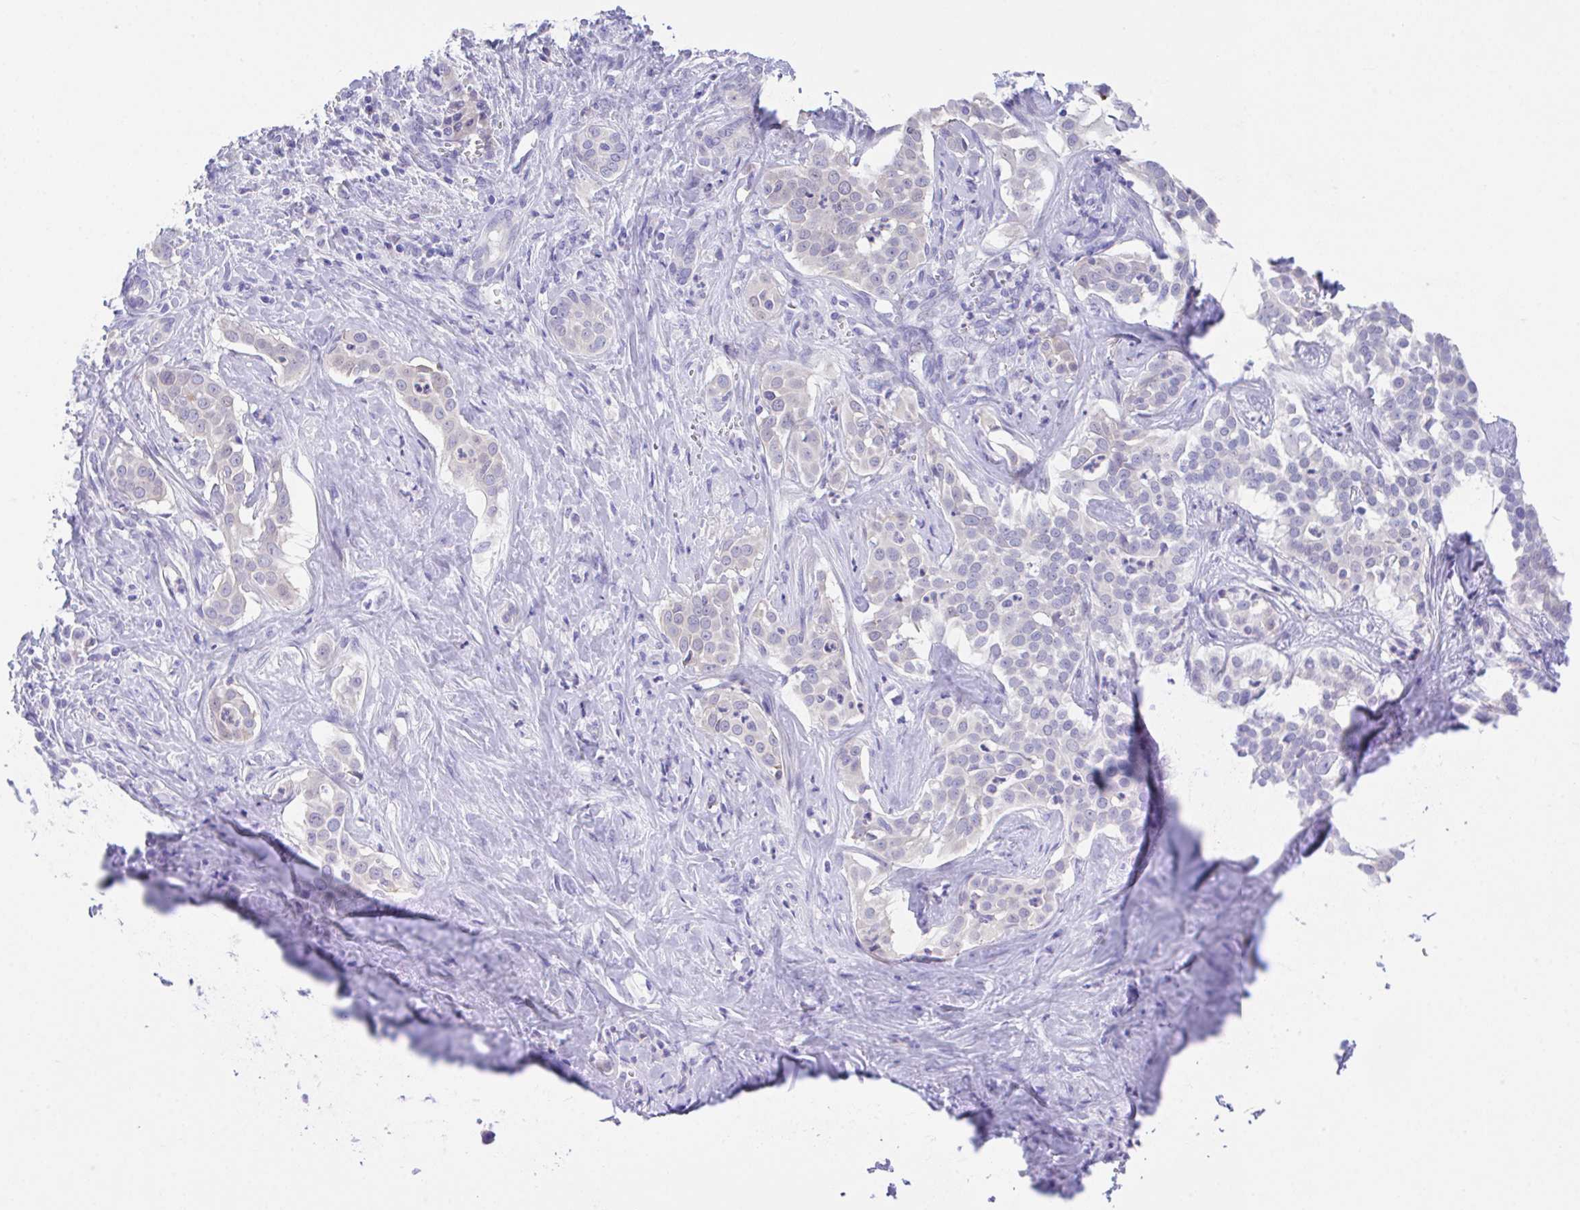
{"staining": {"intensity": "negative", "quantity": "none", "location": "none"}, "tissue": "liver cancer", "cell_type": "Tumor cells", "image_type": "cancer", "snomed": [{"axis": "morphology", "description": "Cholangiocarcinoma"}, {"axis": "topography", "description": "Liver"}], "caption": "DAB (3,3'-diaminobenzidine) immunohistochemical staining of human liver cancer (cholangiocarcinoma) shows no significant expression in tumor cells. The staining is performed using DAB (3,3'-diaminobenzidine) brown chromogen with nuclei counter-stained in using hematoxylin.", "gene": "HOXB4", "patient": {"sex": "male", "age": 67}}